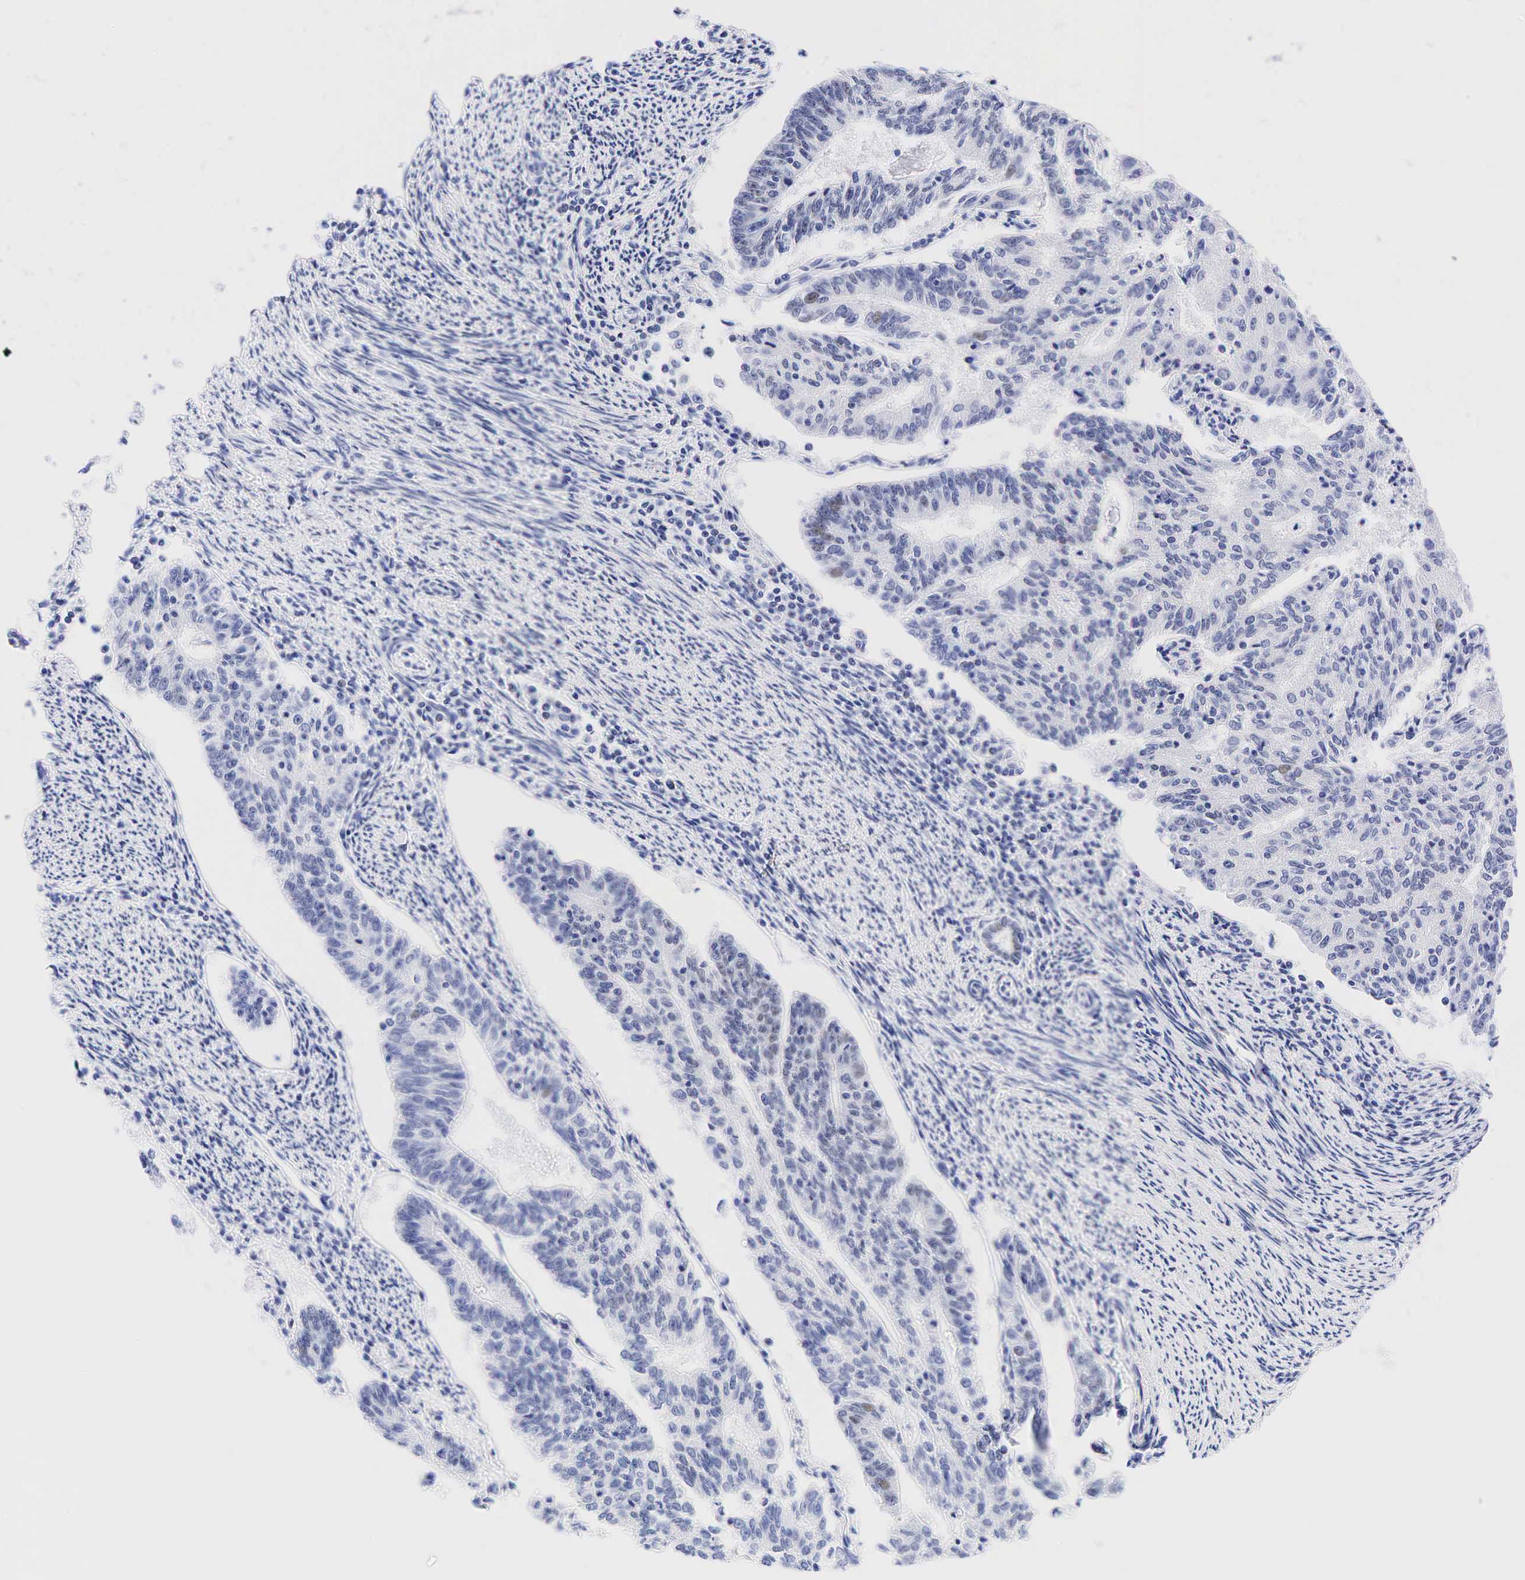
{"staining": {"intensity": "strong", "quantity": "25%-75%", "location": "nuclear"}, "tissue": "endometrial cancer", "cell_type": "Tumor cells", "image_type": "cancer", "snomed": [{"axis": "morphology", "description": "Adenocarcinoma, NOS"}, {"axis": "topography", "description": "Endometrium"}], "caption": "Immunohistochemical staining of endometrial cancer reveals high levels of strong nuclear protein staining in about 25%-75% of tumor cells.", "gene": "ESR1", "patient": {"sex": "female", "age": 56}}